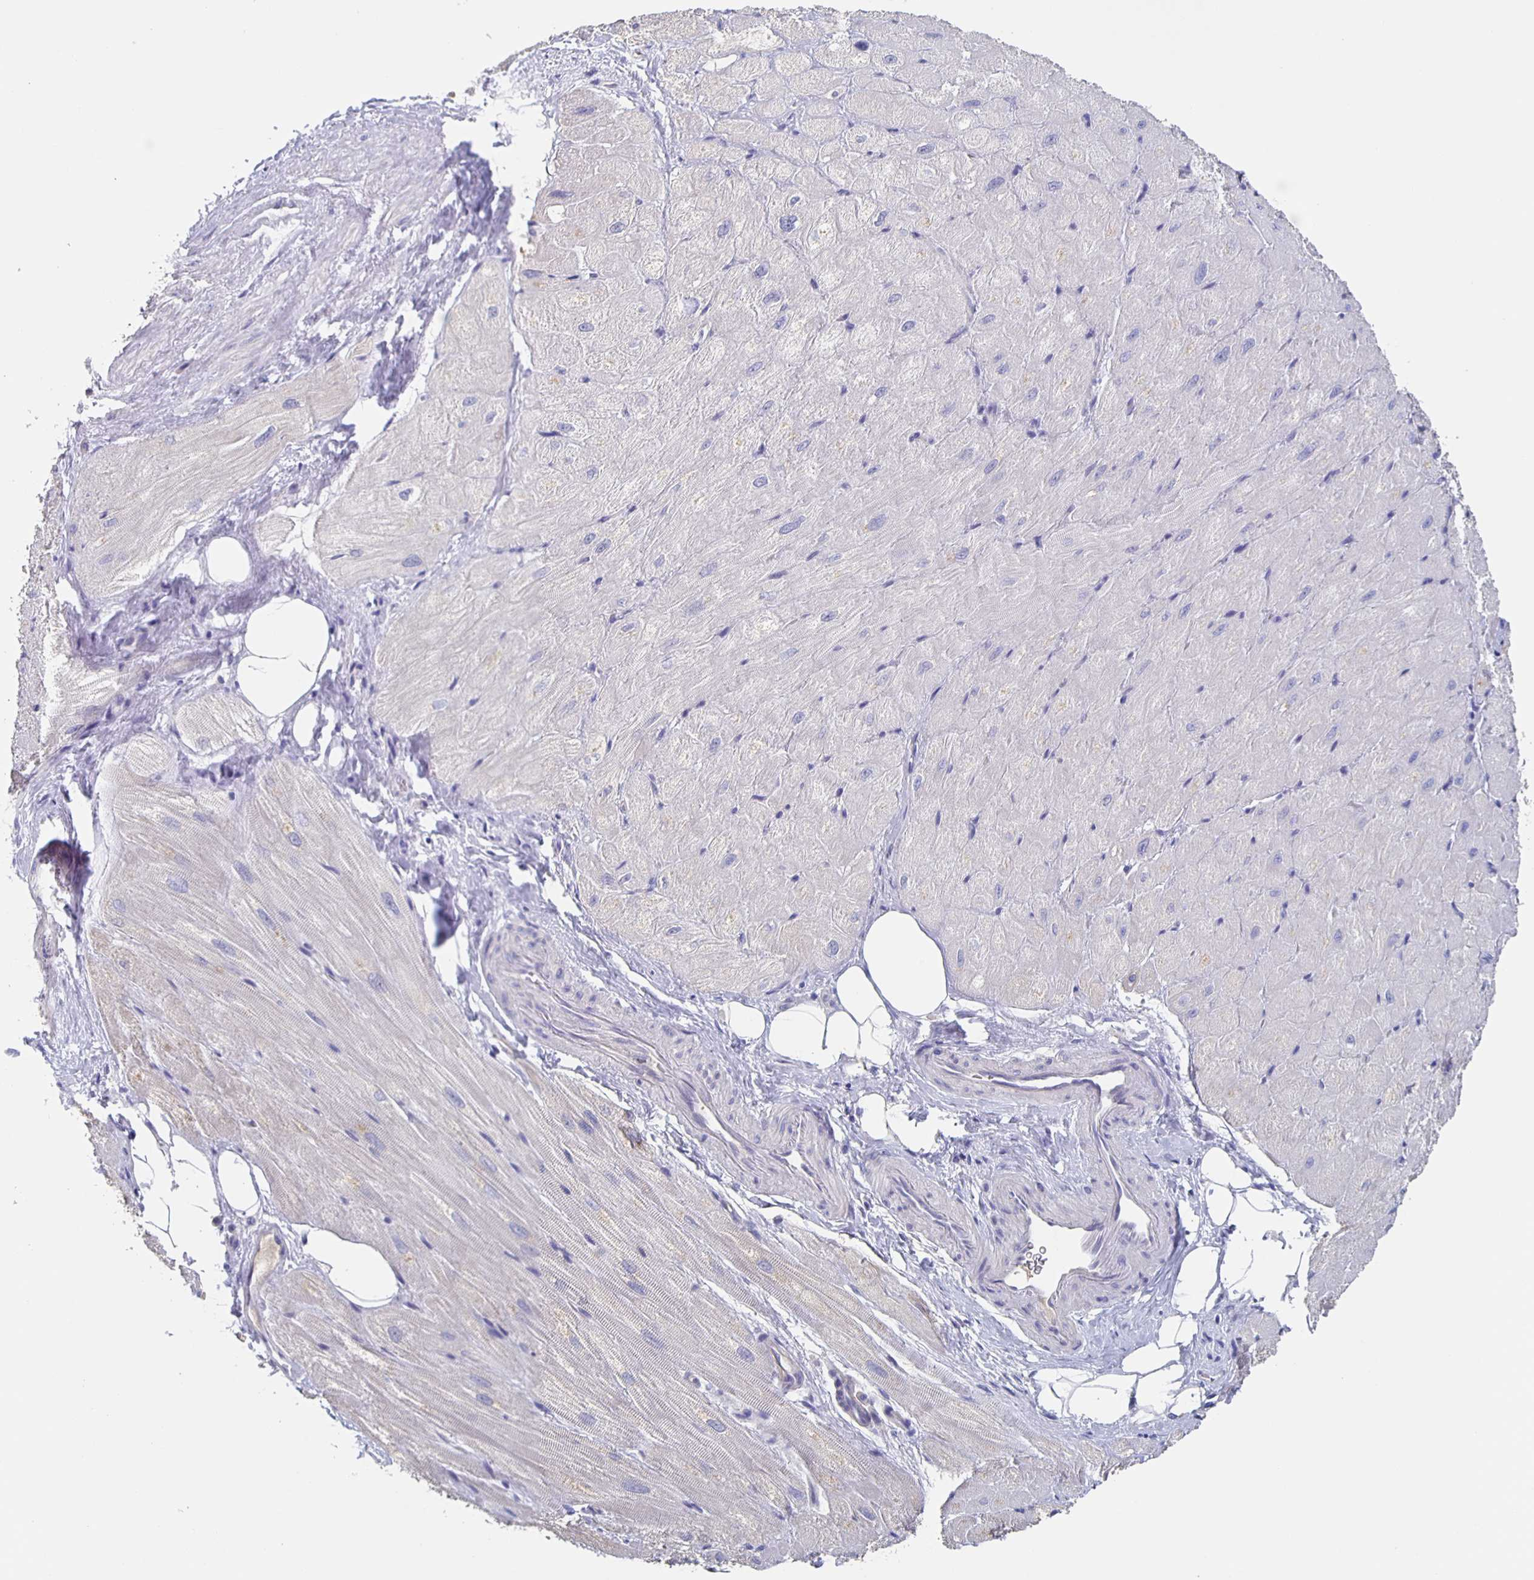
{"staining": {"intensity": "moderate", "quantity": "<25%", "location": "cytoplasmic/membranous"}, "tissue": "heart muscle", "cell_type": "Cardiomyocytes", "image_type": "normal", "snomed": [{"axis": "morphology", "description": "Normal tissue, NOS"}, {"axis": "topography", "description": "Heart"}], "caption": "Moderate cytoplasmic/membranous positivity for a protein is appreciated in approximately <25% of cardiomyocytes of normal heart muscle using immunohistochemistry.", "gene": "CACNA2D2", "patient": {"sex": "male", "age": 62}}